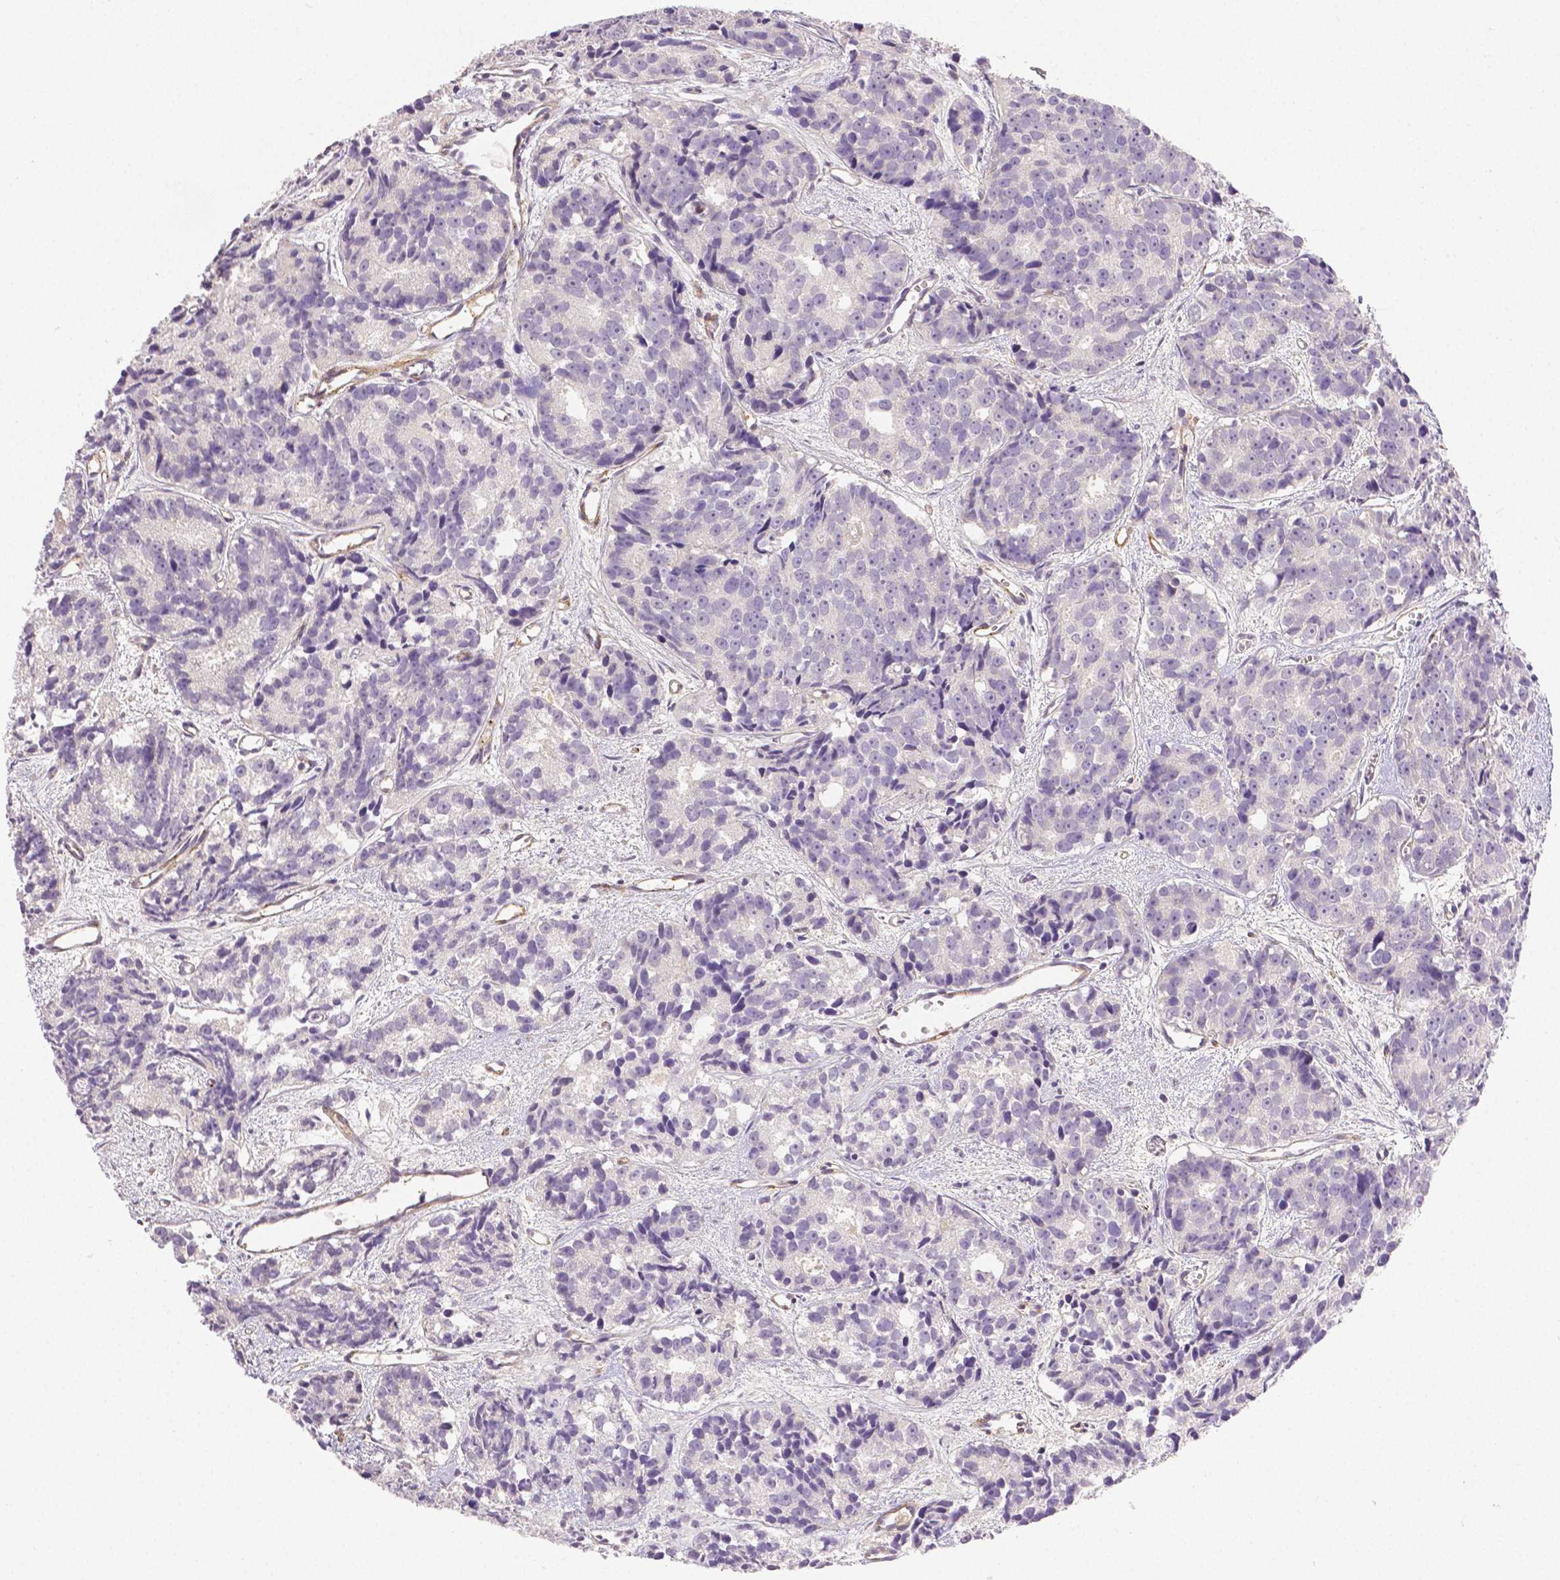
{"staining": {"intensity": "negative", "quantity": "none", "location": "none"}, "tissue": "prostate cancer", "cell_type": "Tumor cells", "image_type": "cancer", "snomed": [{"axis": "morphology", "description": "Adenocarcinoma, High grade"}, {"axis": "topography", "description": "Prostate"}], "caption": "This is a image of immunohistochemistry staining of prostate adenocarcinoma (high-grade), which shows no positivity in tumor cells.", "gene": "THY1", "patient": {"sex": "male", "age": 77}}